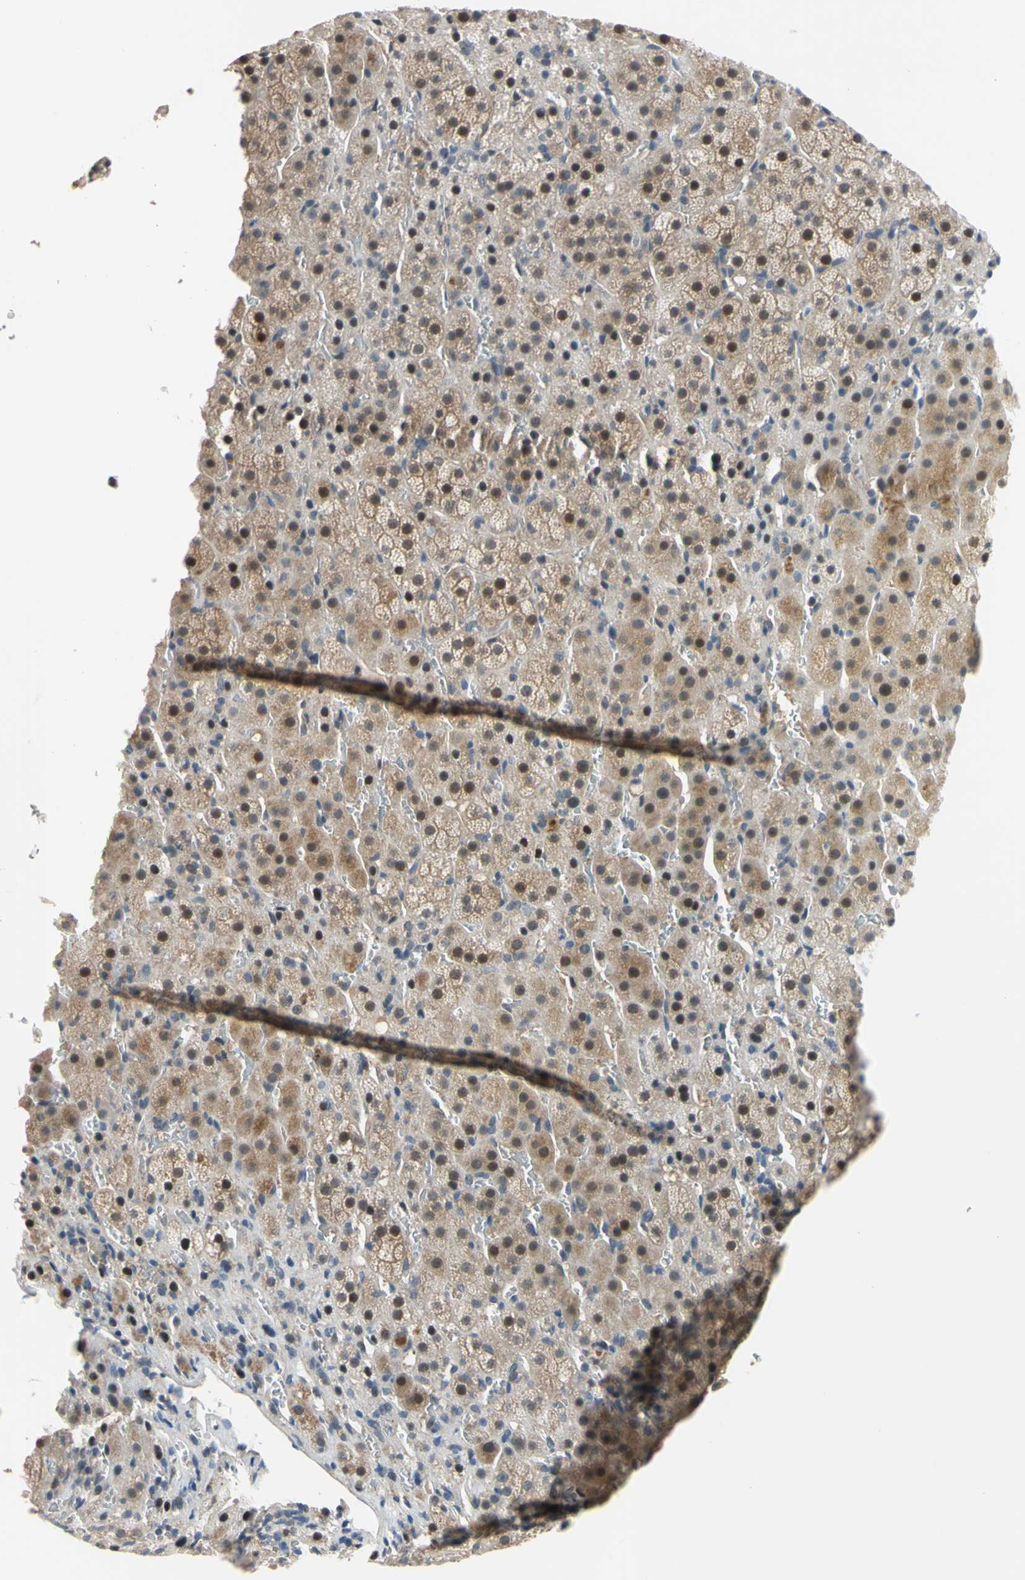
{"staining": {"intensity": "moderate", "quantity": "25%-75%", "location": "cytoplasmic/membranous,nuclear"}, "tissue": "adrenal gland", "cell_type": "Glandular cells", "image_type": "normal", "snomed": [{"axis": "morphology", "description": "Normal tissue, NOS"}, {"axis": "topography", "description": "Adrenal gland"}], "caption": "This histopathology image shows IHC staining of normal adrenal gland, with medium moderate cytoplasmic/membranous,nuclear expression in about 25%-75% of glandular cells.", "gene": "HSPA4", "patient": {"sex": "female", "age": 57}}